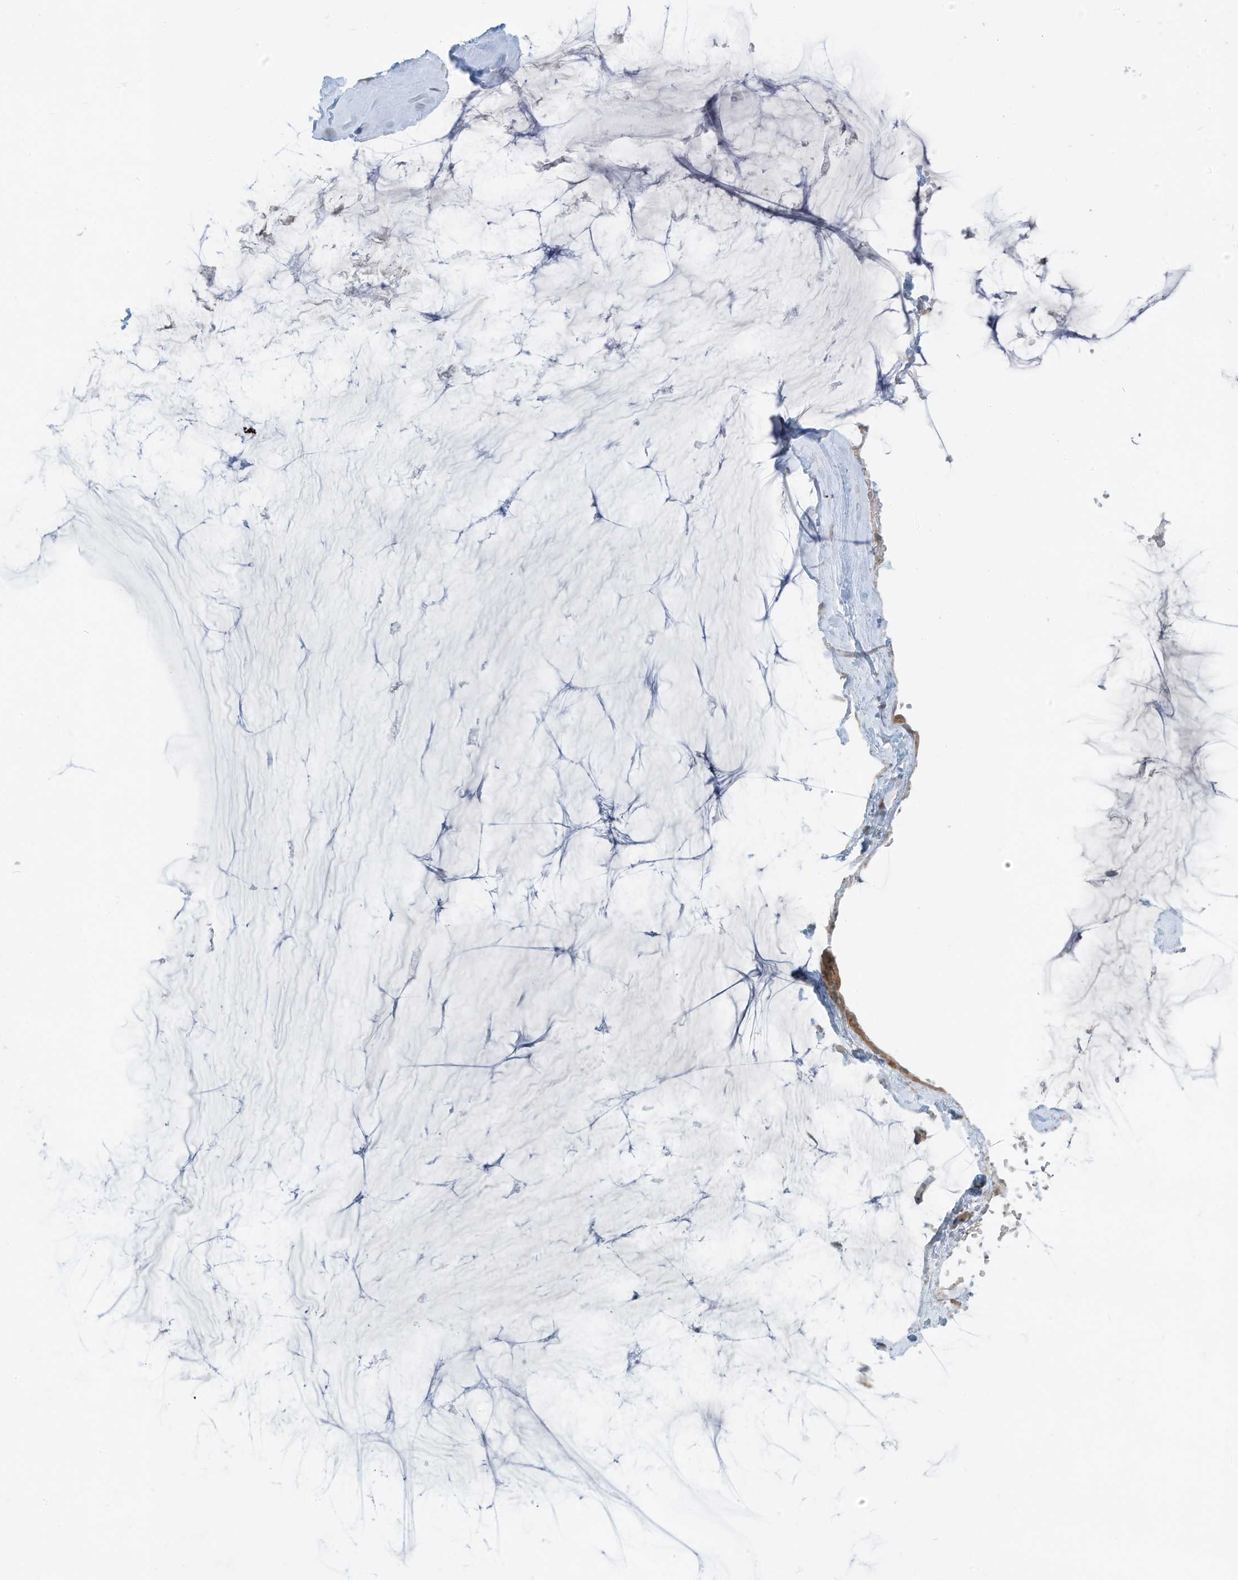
{"staining": {"intensity": "moderate", "quantity": ">75%", "location": "cytoplasmic/membranous"}, "tissue": "ovarian cancer", "cell_type": "Tumor cells", "image_type": "cancer", "snomed": [{"axis": "morphology", "description": "Cystadenocarcinoma, mucinous, NOS"}, {"axis": "topography", "description": "Ovary"}], "caption": "Brown immunohistochemical staining in human ovarian mucinous cystadenocarcinoma exhibits moderate cytoplasmic/membranous expression in about >75% of tumor cells.", "gene": "DZIP3", "patient": {"sex": "female", "age": 39}}